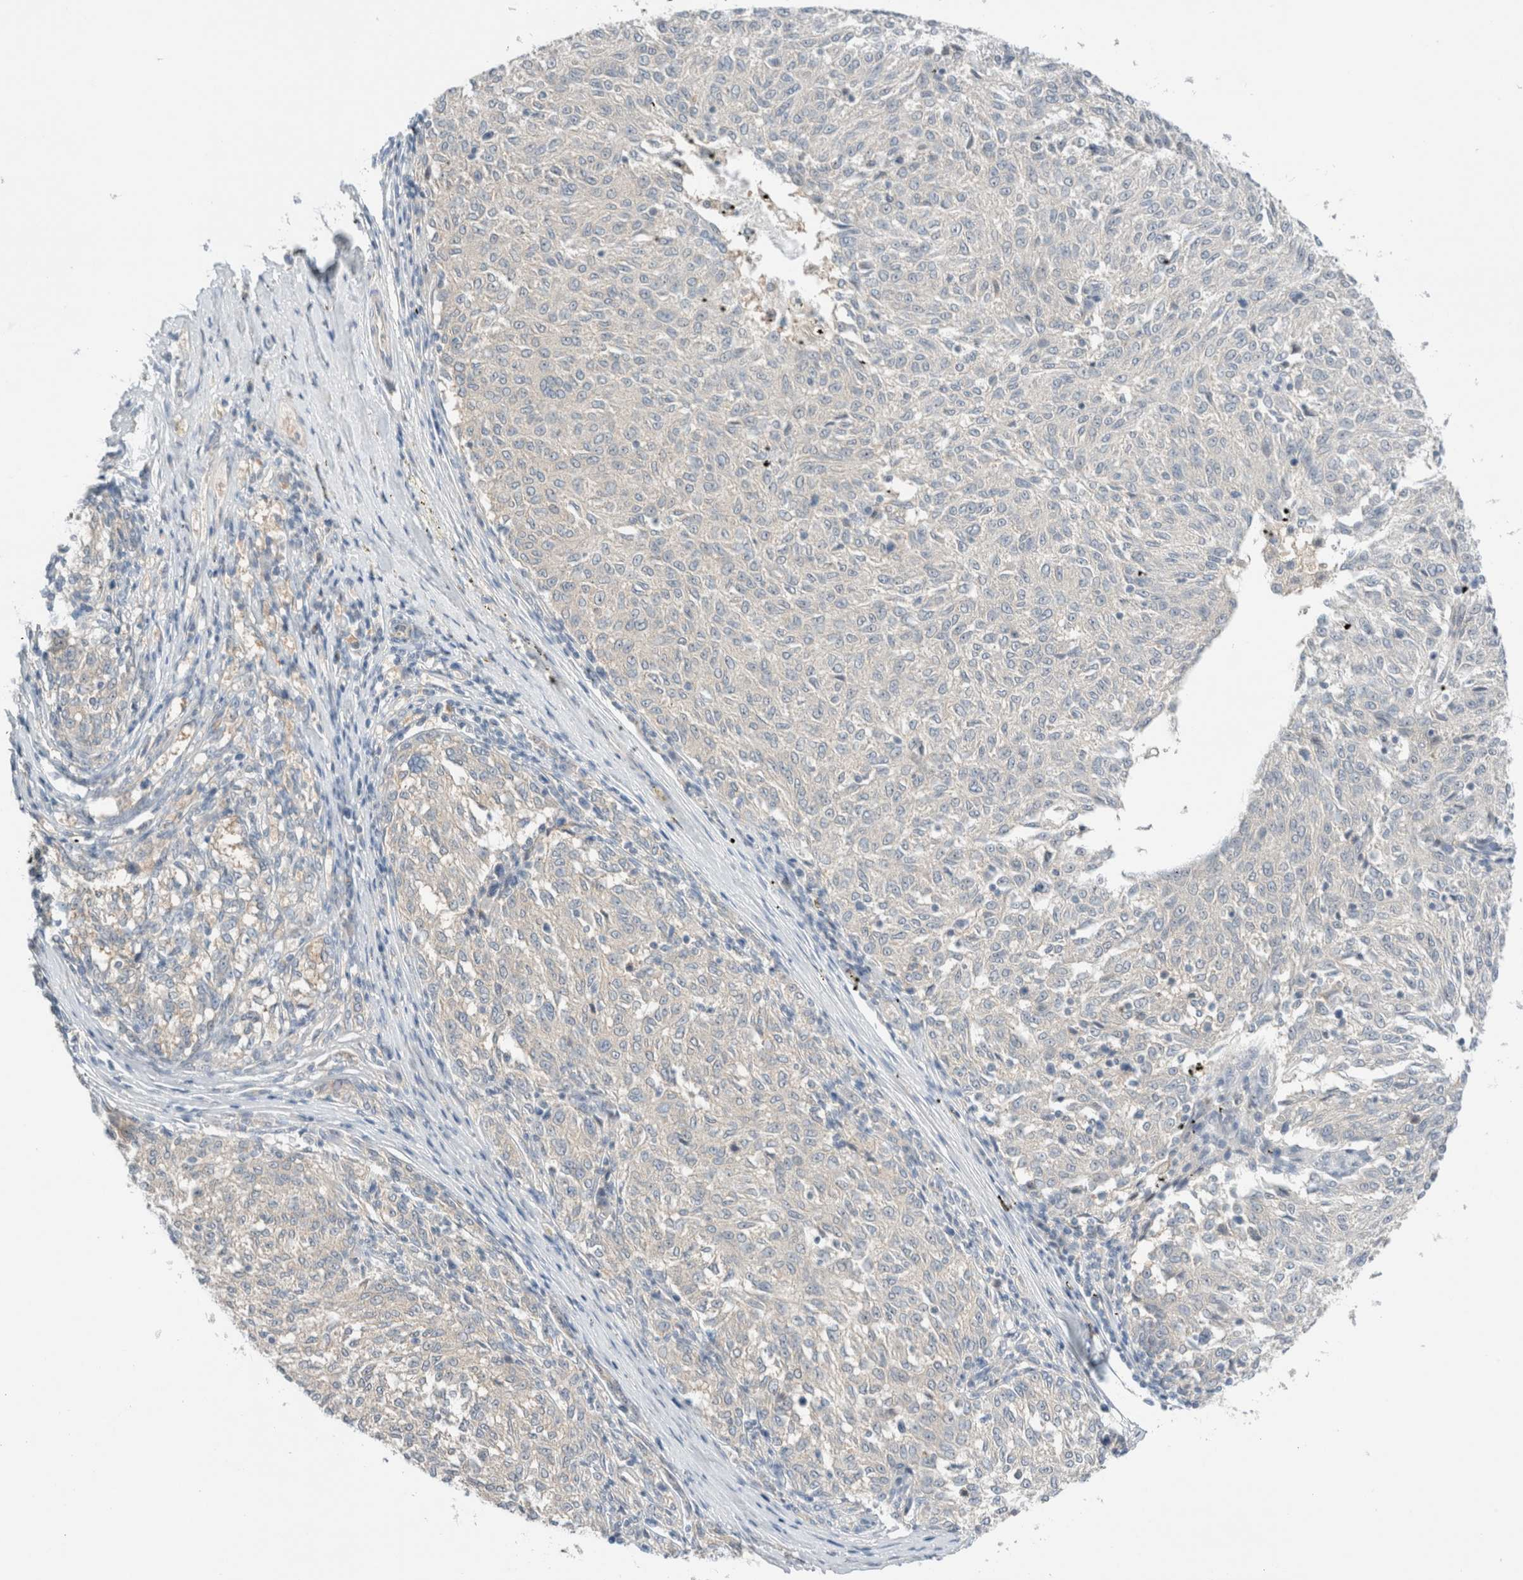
{"staining": {"intensity": "negative", "quantity": "none", "location": "none"}, "tissue": "melanoma", "cell_type": "Tumor cells", "image_type": "cancer", "snomed": [{"axis": "morphology", "description": "Malignant melanoma, NOS"}, {"axis": "topography", "description": "Skin"}], "caption": "Malignant melanoma was stained to show a protein in brown. There is no significant staining in tumor cells.", "gene": "SDR16C5", "patient": {"sex": "female", "age": 72}}